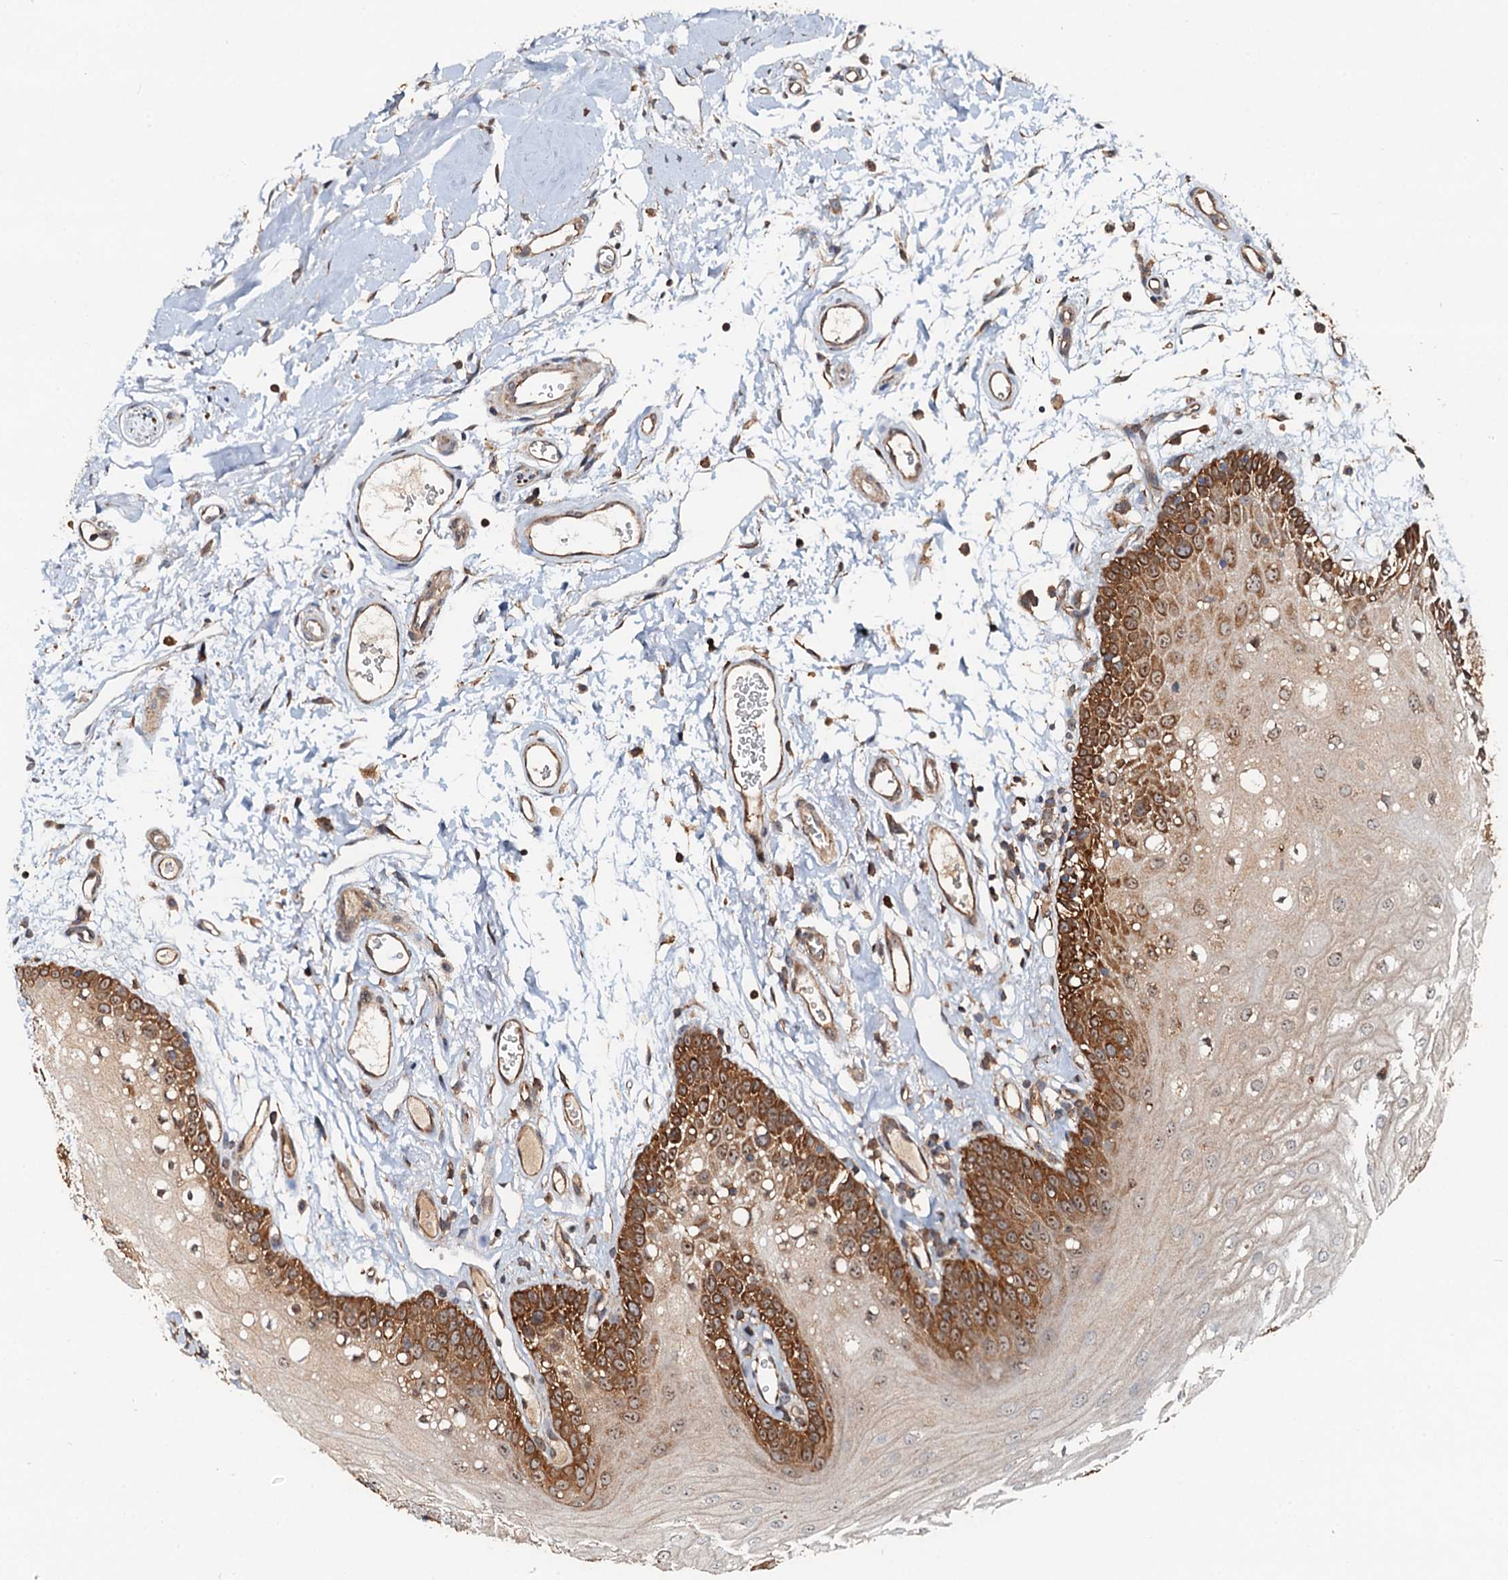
{"staining": {"intensity": "strong", "quantity": "25%-75%", "location": "cytoplasmic/membranous"}, "tissue": "oral mucosa", "cell_type": "Squamous epithelial cells", "image_type": "normal", "snomed": [{"axis": "morphology", "description": "Normal tissue, NOS"}, {"axis": "topography", "description": "Oral tissue"}, {"axis": "topography", "description": "Tounge, NOS"}], "caption": "Oral mucosa stained with immunohistochemistry shows strong cytoplasmic/membranous staining in about 25%-75% of squamous epithelial cells.", "gene": "USP6NL", "patient": {"sex": "female", "age": 73}}